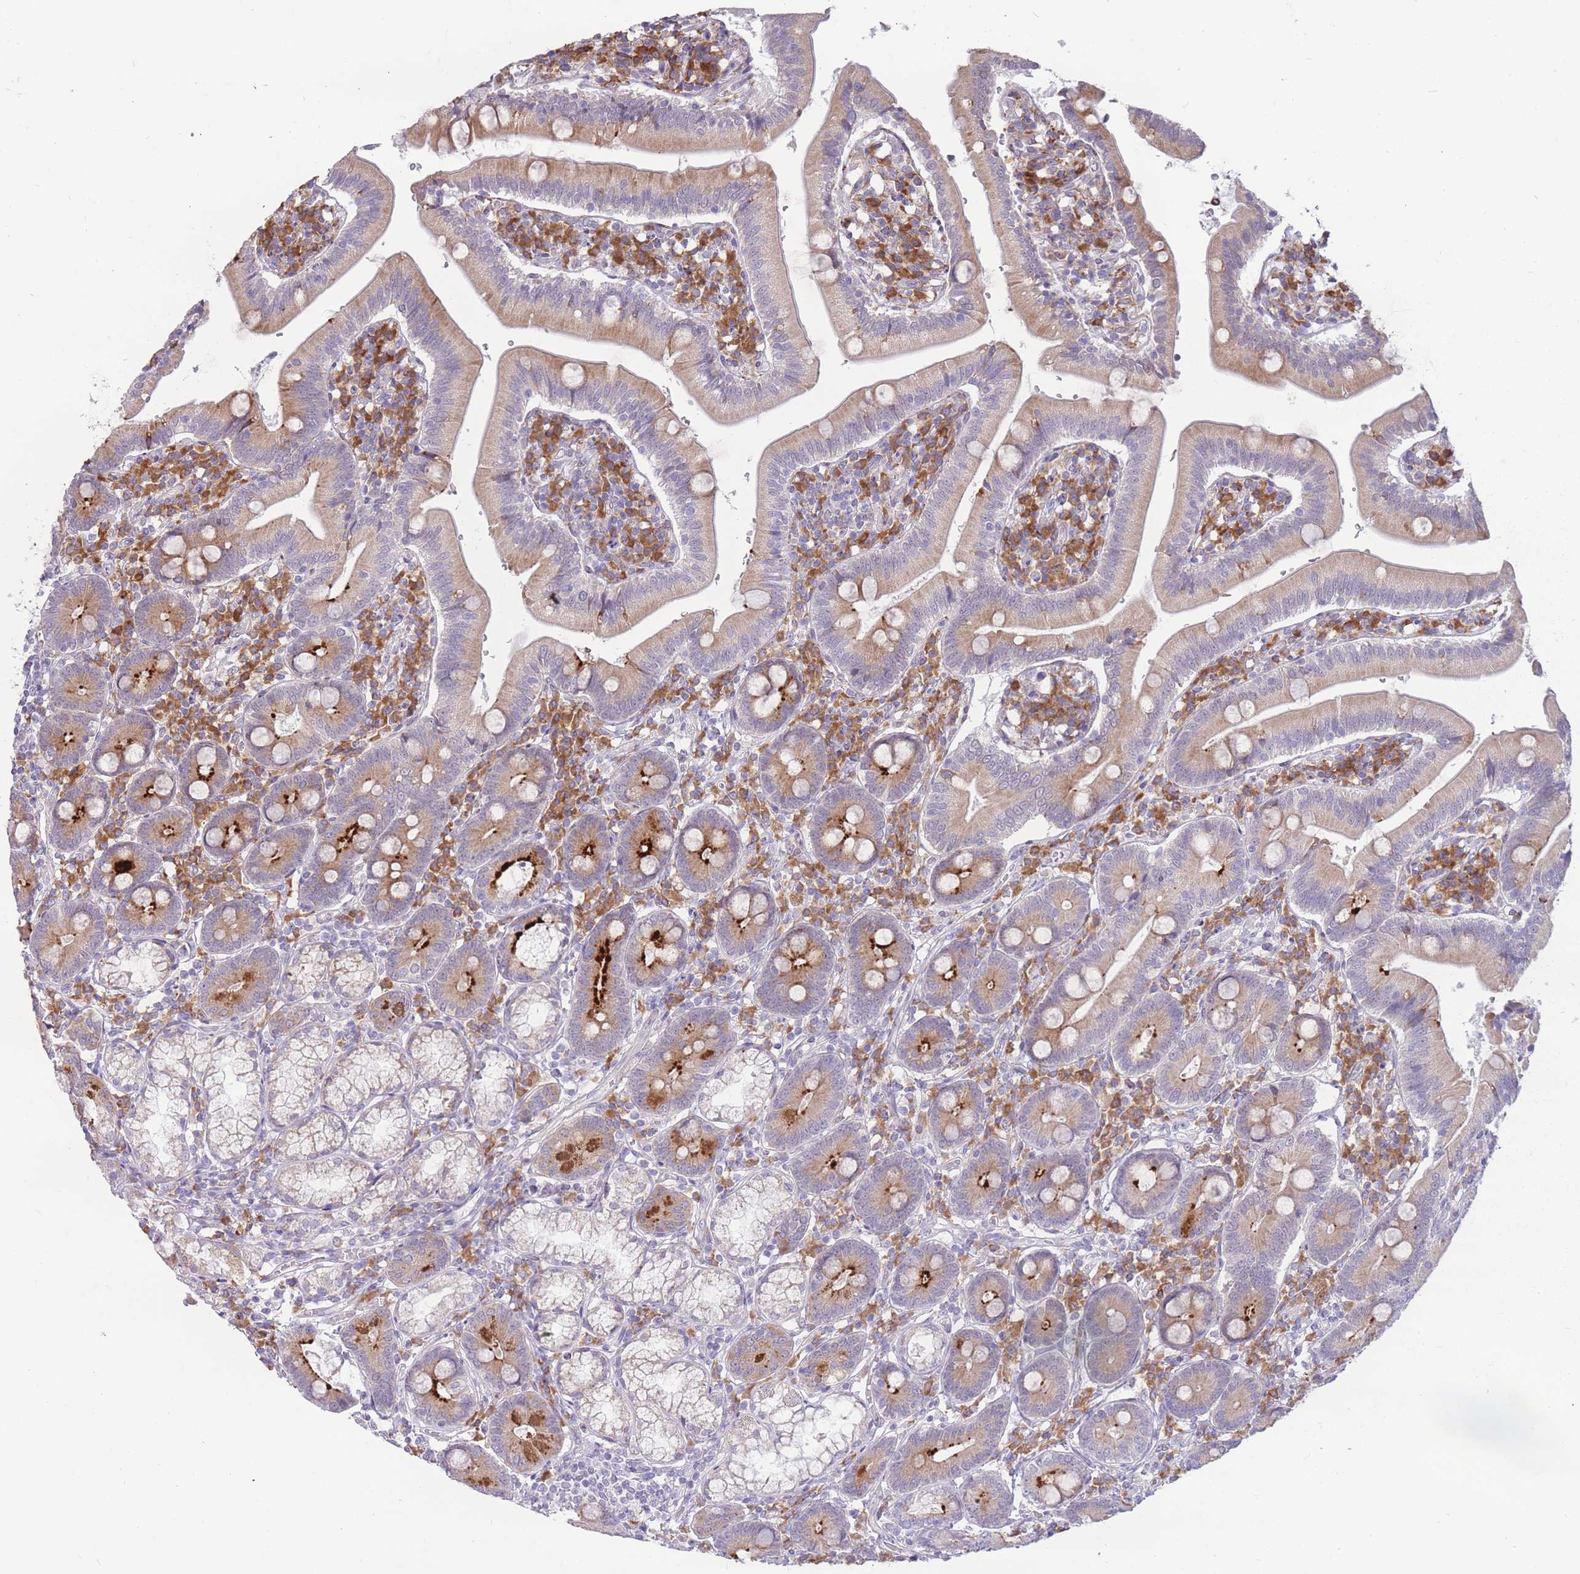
{"staining": {"intensity": "strong", "quantity": "25%-75%", "location": "cytoplasmic/membranous"}, "tissue": "duodenum", "cell_type": "Glandular cells", "image_type": "normal", "snomed": [{"axis": "morphology", "description": "Normal tissue, NOS"}, {"axis": "topography", "description": "Duodenum"}], "caption": "Normal duodenum was stained to show a protein in brown. There is high levels of strong cytoplasmic/membranous expression in approximately 25%-75% of glandular cells.", "gene": "TRAPPC5", "patient": {"sex": "female", "age": 67}}